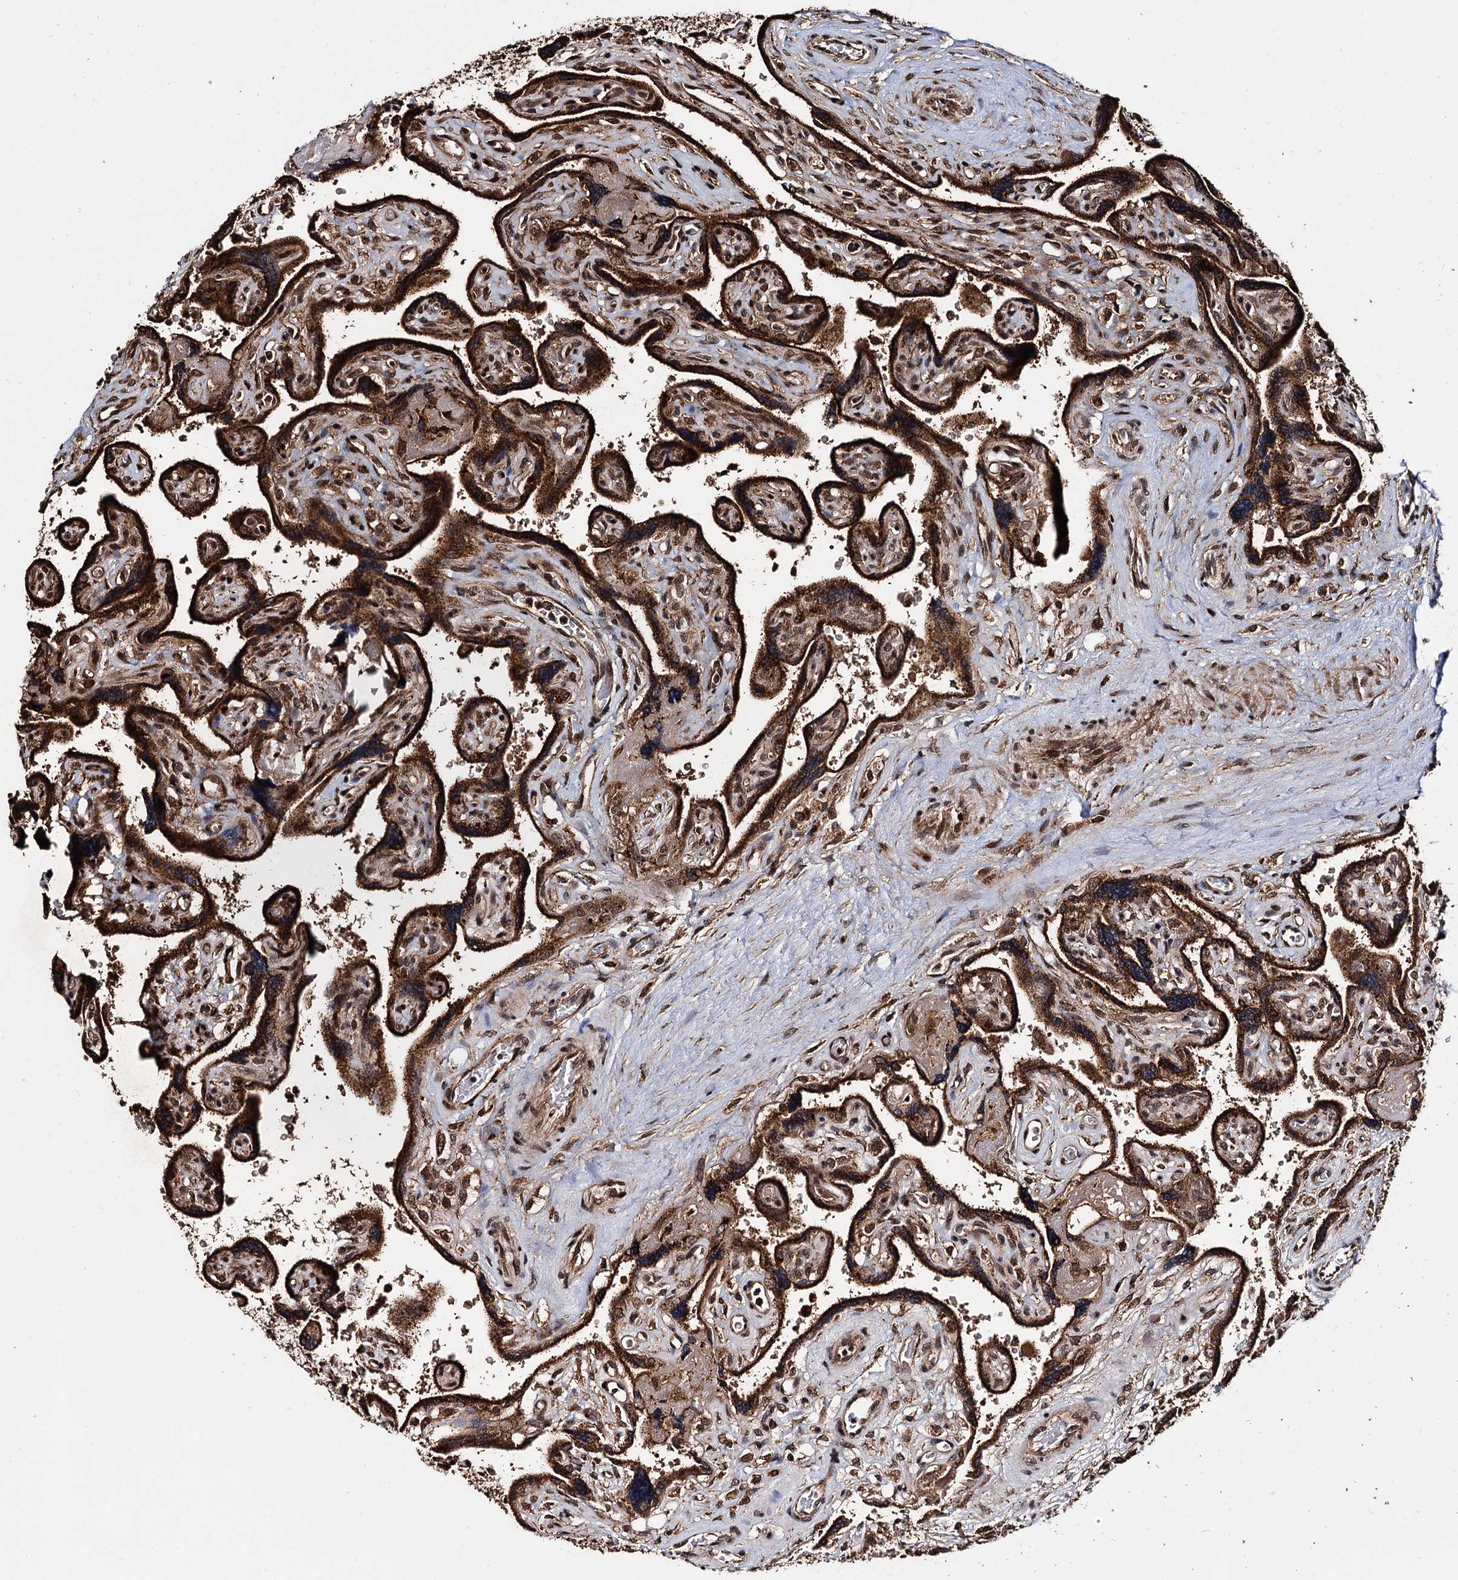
{"staining": {"intensity": "strong", "quantity": ">75%", "location": "cytoplasmic/membranous"}, "tissue": "placenta", "cell_type": "Trophoblastic cells", "image_type": "normal", "snomed": [{"axis": "morphology", "description": "Normal tissue, NOS"}, {"axis": "topography", "description": "Placenta"}], "caption": "High-magnification brightfield microscopy of benign placenta stained with DAB (brown) and counterstained with hematoxylin (blue). trophoblastic cells exhibit strong cytoplasmic/membranous staining is identified in about>75% of cells. (DAB (3,3'-diaminobenzidine) IHC with brightfield microscopy, high magnification).", "gene": "CEP192", "patient": {"sex": "female", "age": 39}}